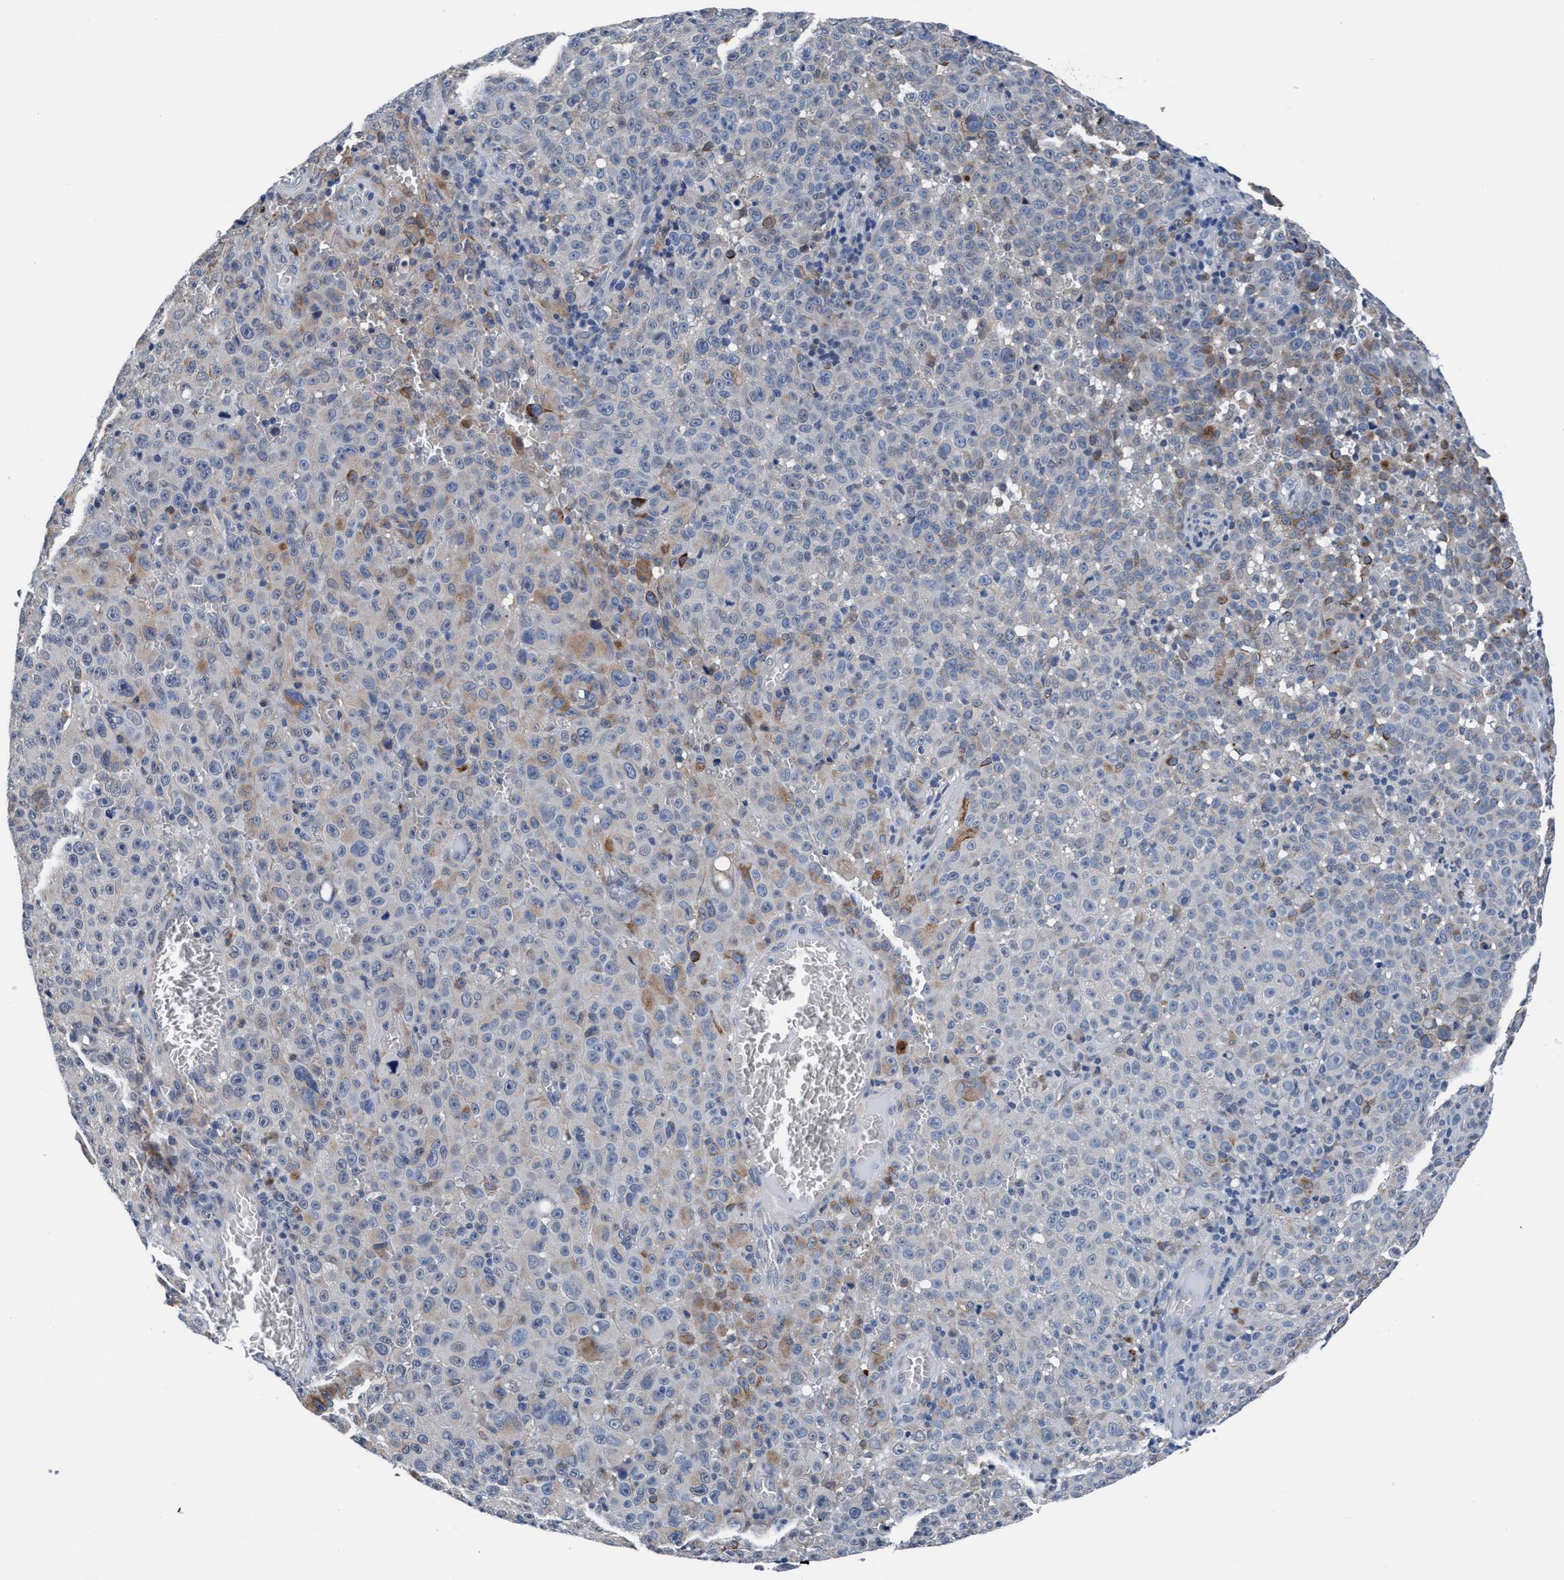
{"staining": {"intensity": "moderate", "quantity": "<25%", "location": "cytoplasmic/membranous"}, "tissue": "melanoma", "cell_type": "Tumor cells", "image_type": "cancer", "snomed": [{"axis": "morphology", "description": "Malignant melanoma, NOS"}, {"axis": "topography", "description": "Skin"}], "caption": "There is low levels of moderate cytoplasmic/membranous expression in tumor cells of melanoma, as demonstrated by immunohistochemical staining (brown color).", "gene": "TMEM94", "patient": {"sex": "female", "age": 82}}